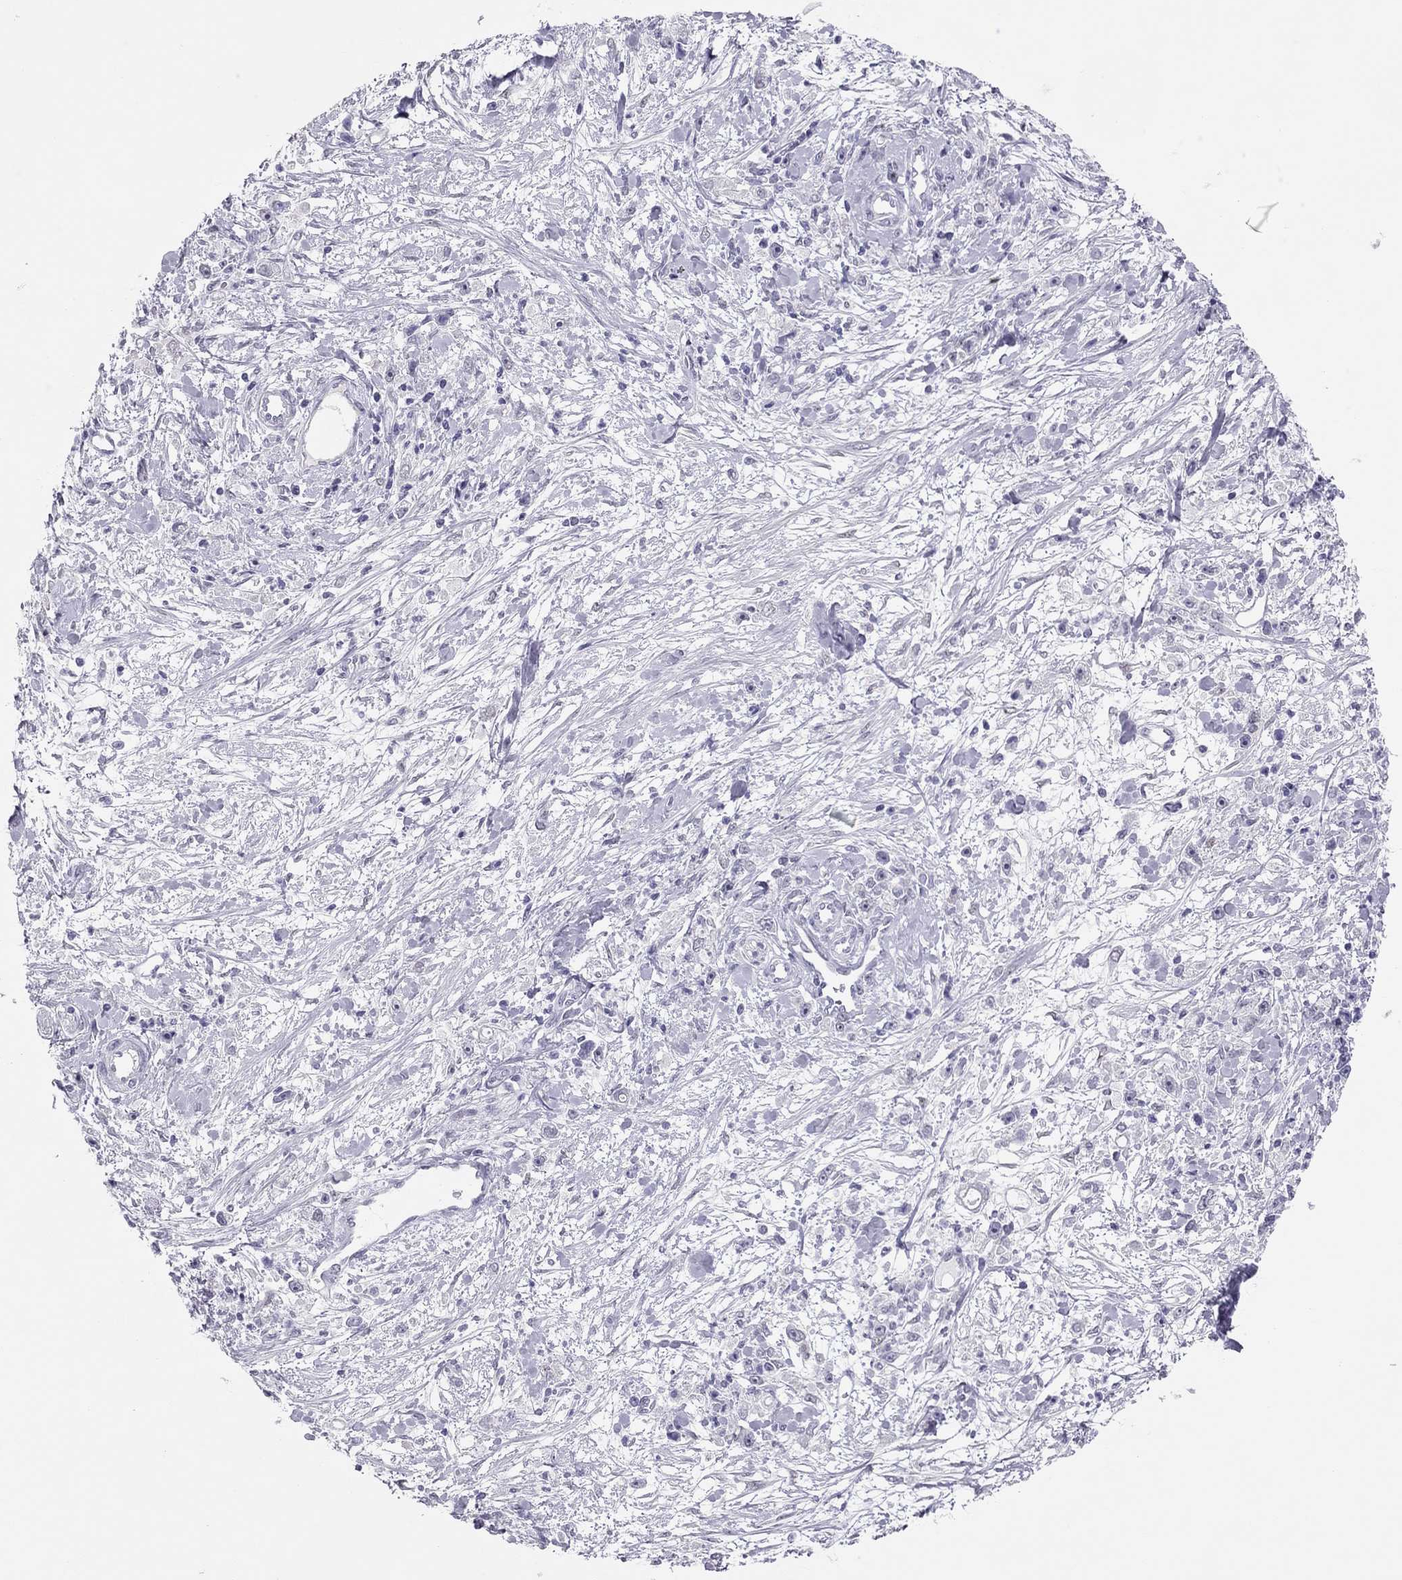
{"staining": {"intensity": "negative", "quantity": "none", "location": "none"}, "tissue": "stomach cancer", "cell_type": "Tumor cells", "image_type": "cancer", "snomed": [{"axis": "morphology", "description": "Adenocarcinoma, NOS"}, {"axis": "topography", "description": "Stomach"}], "caption": "Histopathology image shows no protein positivity in tumor cells of stomach cancer tissue. (DAB immunohistochemistry visualized using brightfield microscopy, high magnification).", "gene": "PHOX2A", "patient": {"sex": "female", "age": 59}}